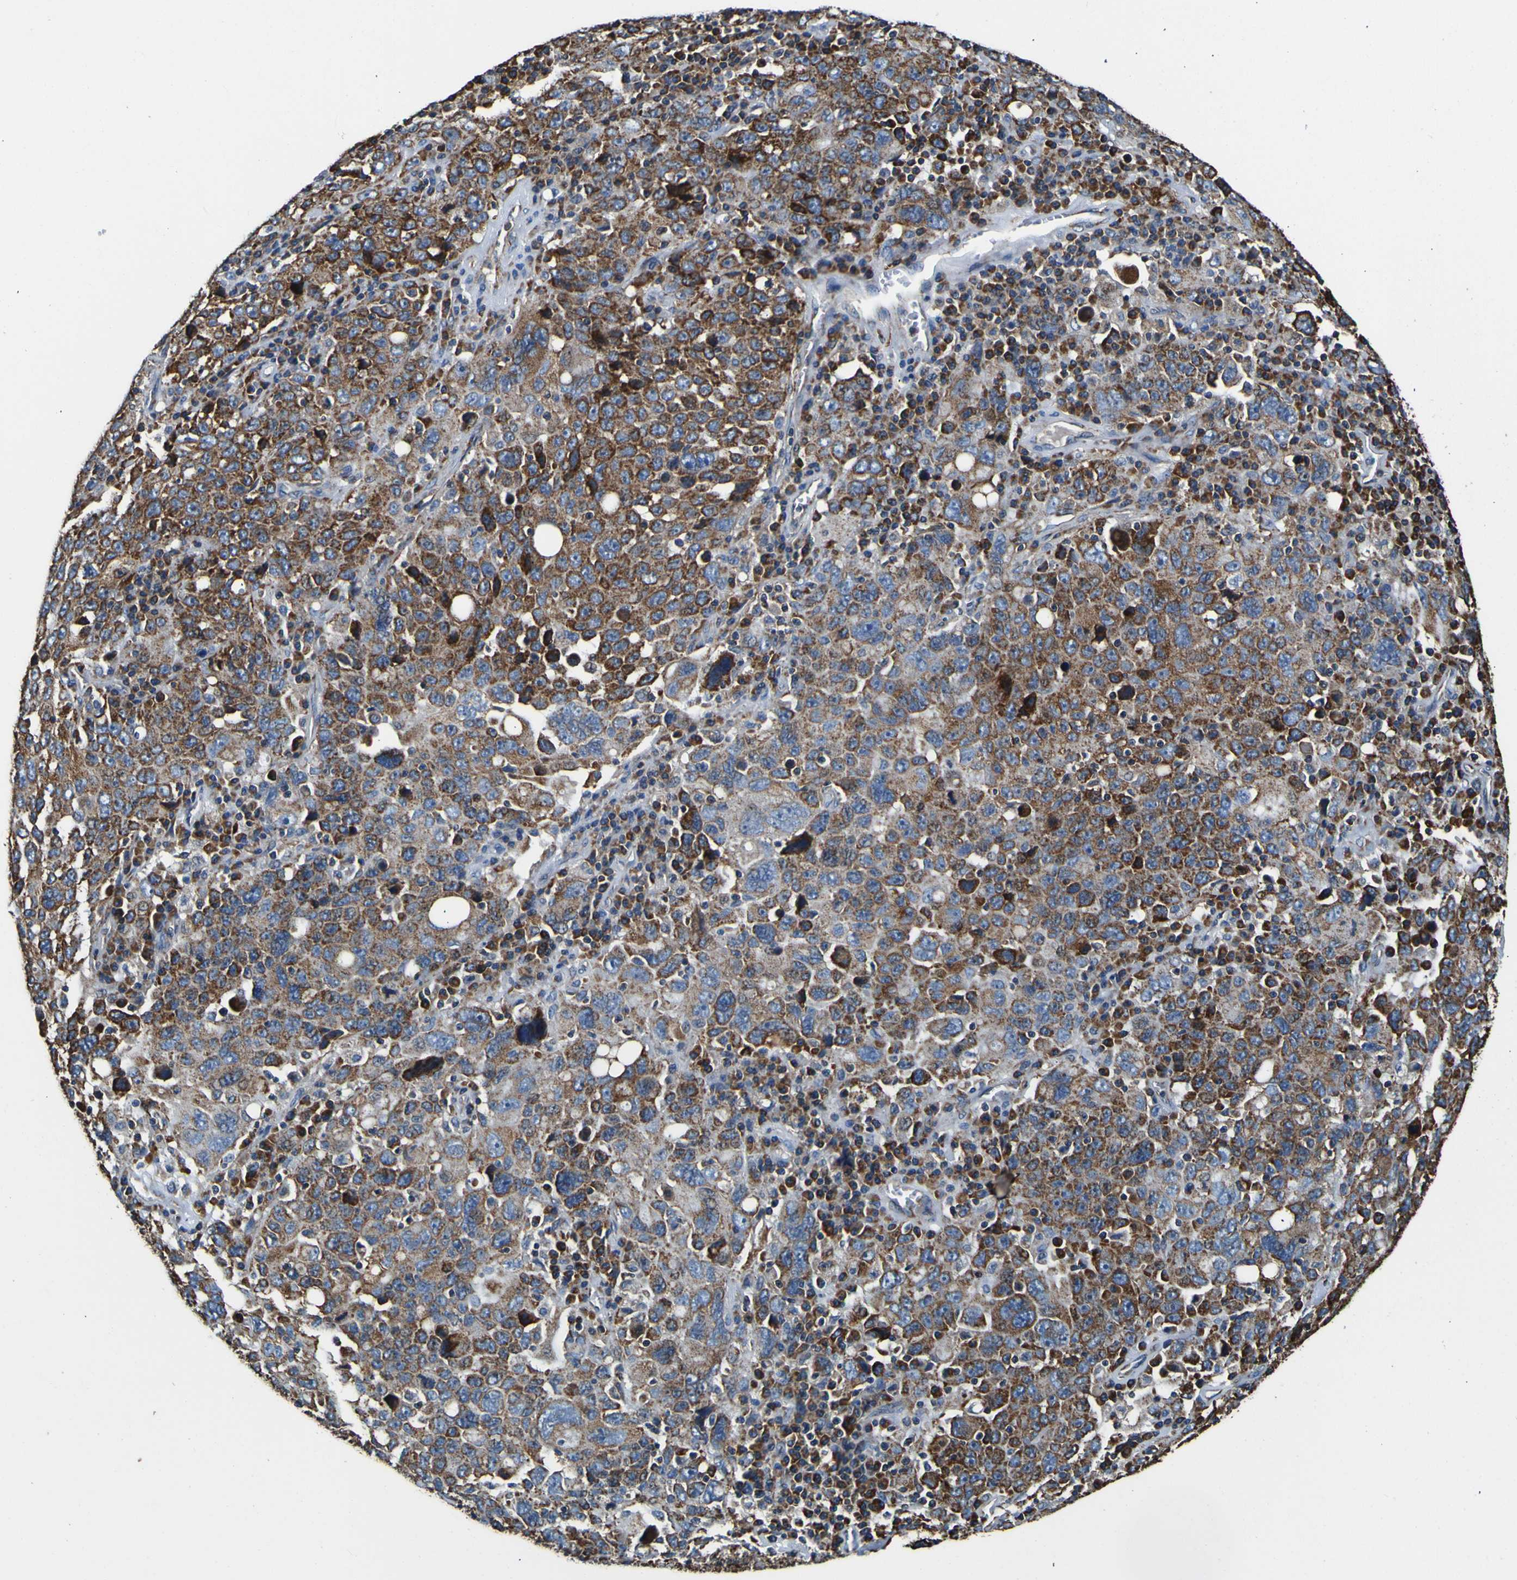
{"staining": {"intensity": "moderate", "quantity": ">75%", "location": "cytoplasmic/membranous"}, "tissue": "ovarian cancer", "cell_type": "Tumor cells", "image_type": "cancer", "snomed": [{"axis": "morphology", "description": "Carcinoma, endometroid"}, {"axis": "topography", "description": "Ovary"}], "caption": "A medium amount of moderate cytoplasmic/membranous staining is identified in about >75% of tumor cells in ovarian cancer (endometroid carcinoma) tissue.", "gene": "INPP5A", "patient": {"sex": "female", "age": 62}}